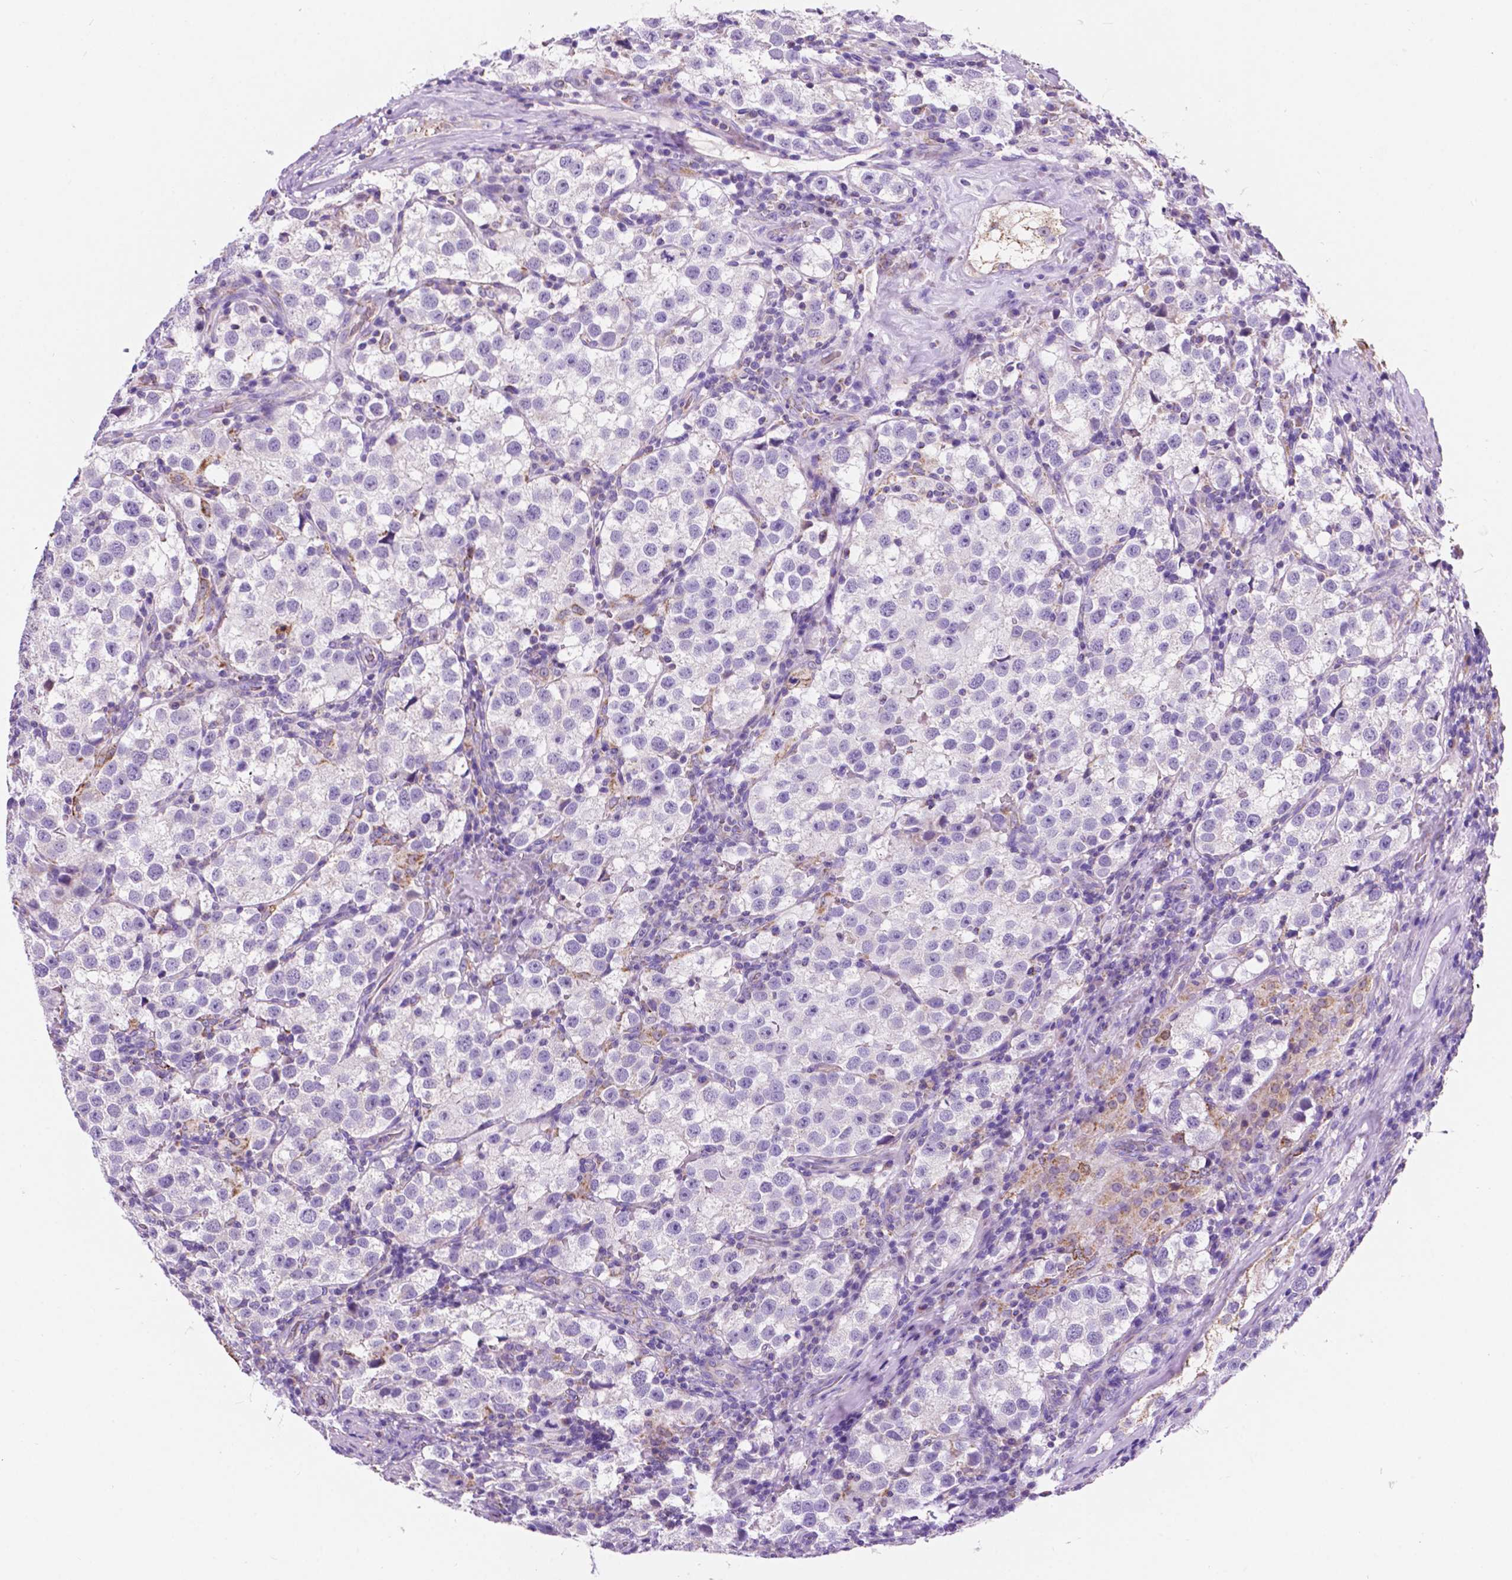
{"staining": {"intensity": "negative", "quantity": "none", "location": "none"}, "tissue": "testis cancer", "cell_type": "Tumor cells", "image_type": "cancer", "snomed": [{"axis": "morphology", "description": "Seminoma, NOS"}, {"axis": "topography", "description": "Testis"}], "caption": "Protein analysis of testis cancer demonstrates no significant positivity in tumor cells. (Brightfield microscopy of DAB IHC at high magnification).", "gene": "TRPV5", "patient": {"sex": "male", "age": 37}}